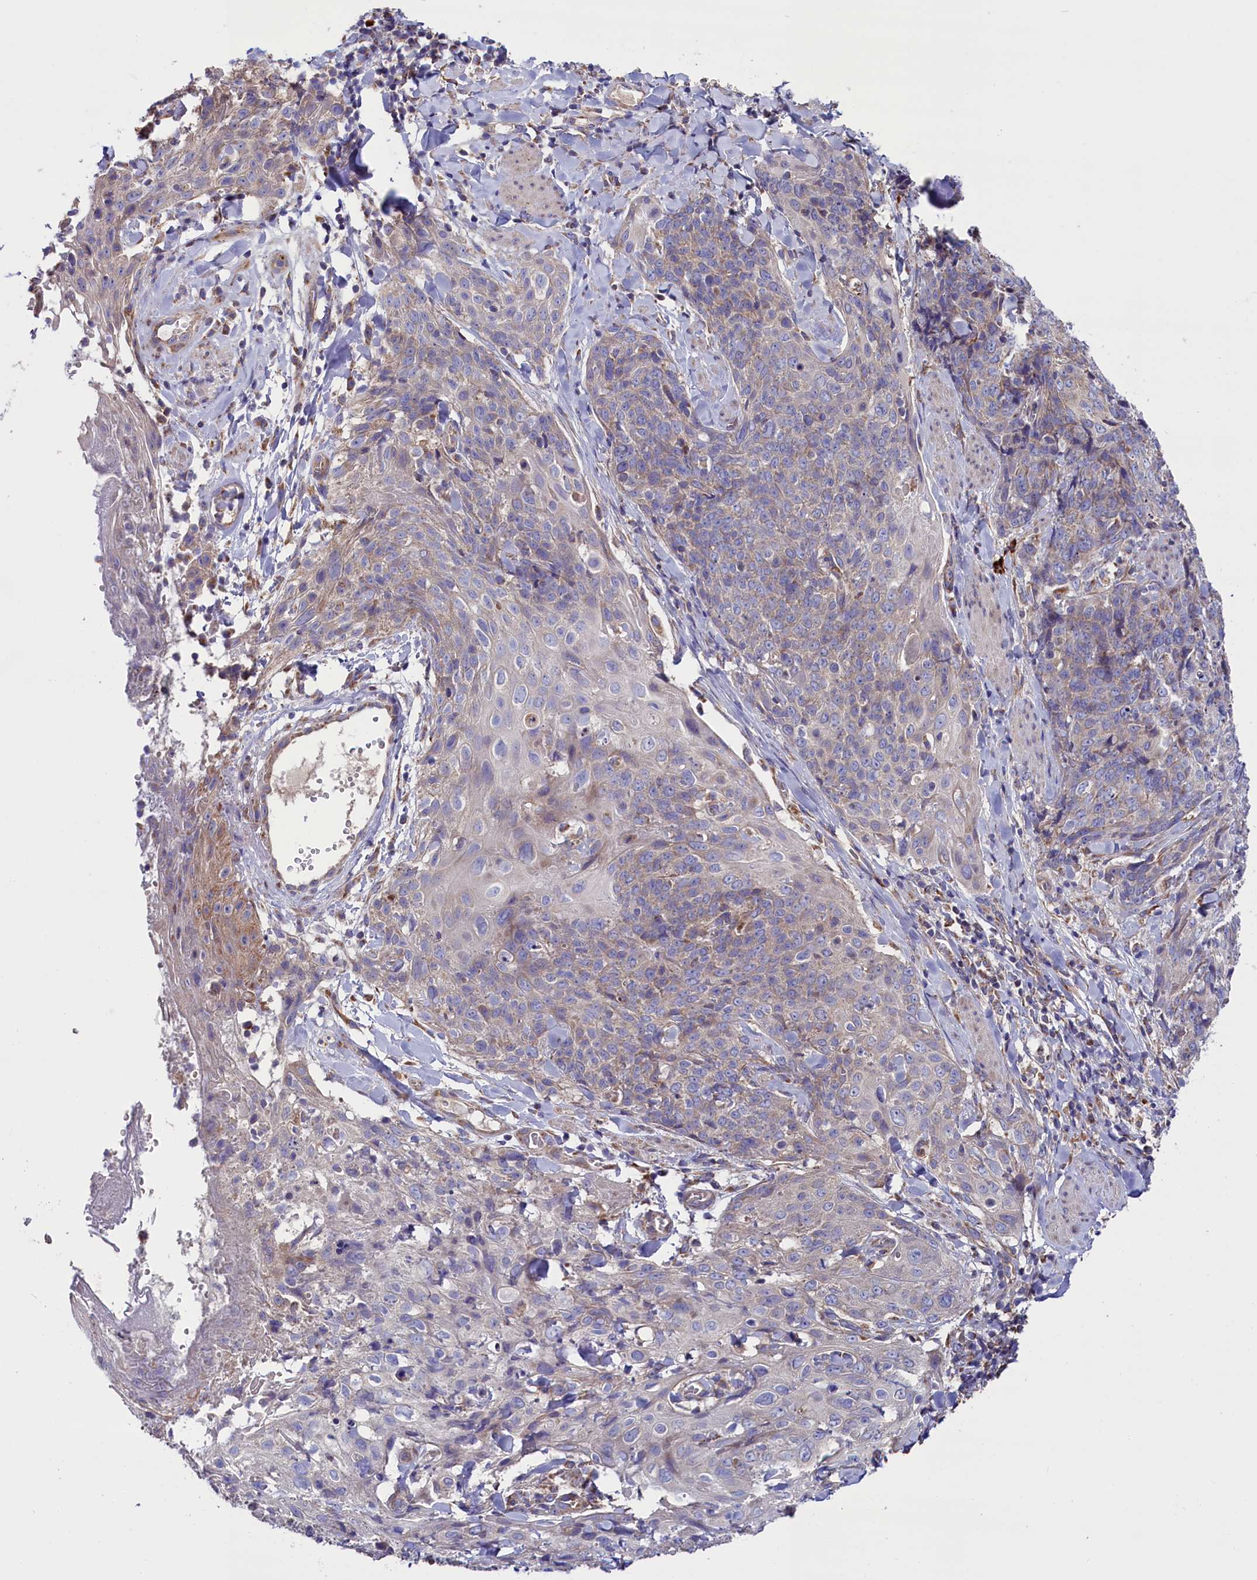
{"staining": {"intensity": "weak", "quantity": "<25%", "location": "cytoplasmic/membranous"}, "tissue": "skin cancer", "cell_type": "Tumor cells", "image_type": "cancer", "snomed": [{"axis": "morphology", "description": "Squamous cell carcinoma, NOS"}, {"axis": "topography", "description": "Skin"}, {"axis": "topography", "description": "Vulva"}], "caption": "Protein analysis of squamous cell carcinoma (skin) shows no significant staining in tumor cells.", "gene": "ZSWIM1", "patient": {"sex": "female", "age": 85}}